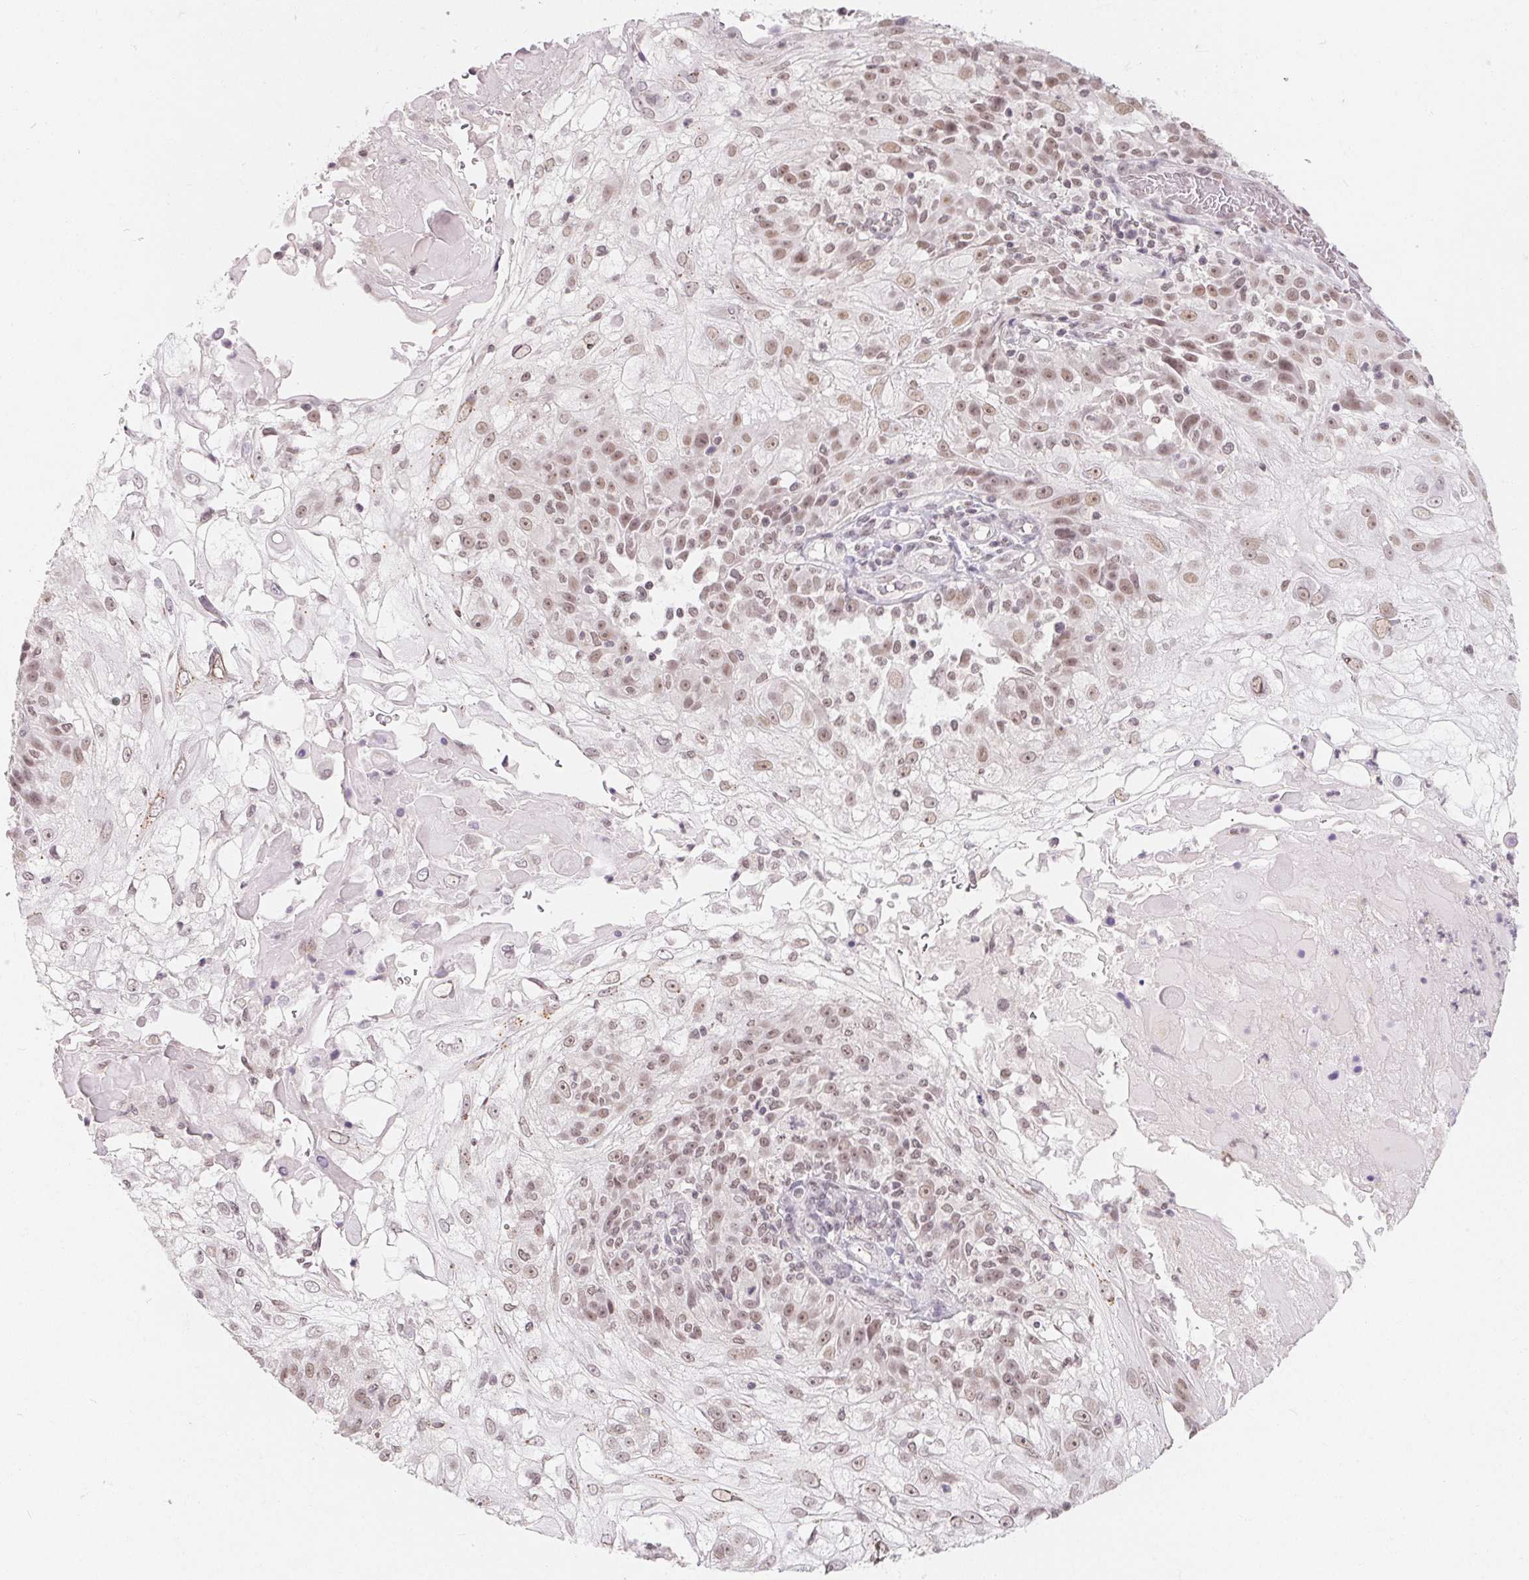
{"staining": {"intensity": "weak", "quantity": ">75%", "location": "nuclear"}, "tissue": "skin cancer", "cell_type": "Tumor cells", "image_type": "cancer", "snomed": [{"axis": "morphology", "description": "Normal tissue, NOS"}, {"axis": "morphology", "description": "Squamous cell carcinoma, NOS"}, {"axis": "topography", "description": "Skin"}], "caption": "Protein expression analysis of human squamous cell carcinoma (skin) reveals weak nuclear staining in about >75% of tumor cells. The staining was performed using DAB to visualize the protein expression in brown, while the nuclei were stained in blue with hematoxylin (Magnification: 20x).", "gene": "NXF3", "patient": {"sex": "female", "age": 83}}